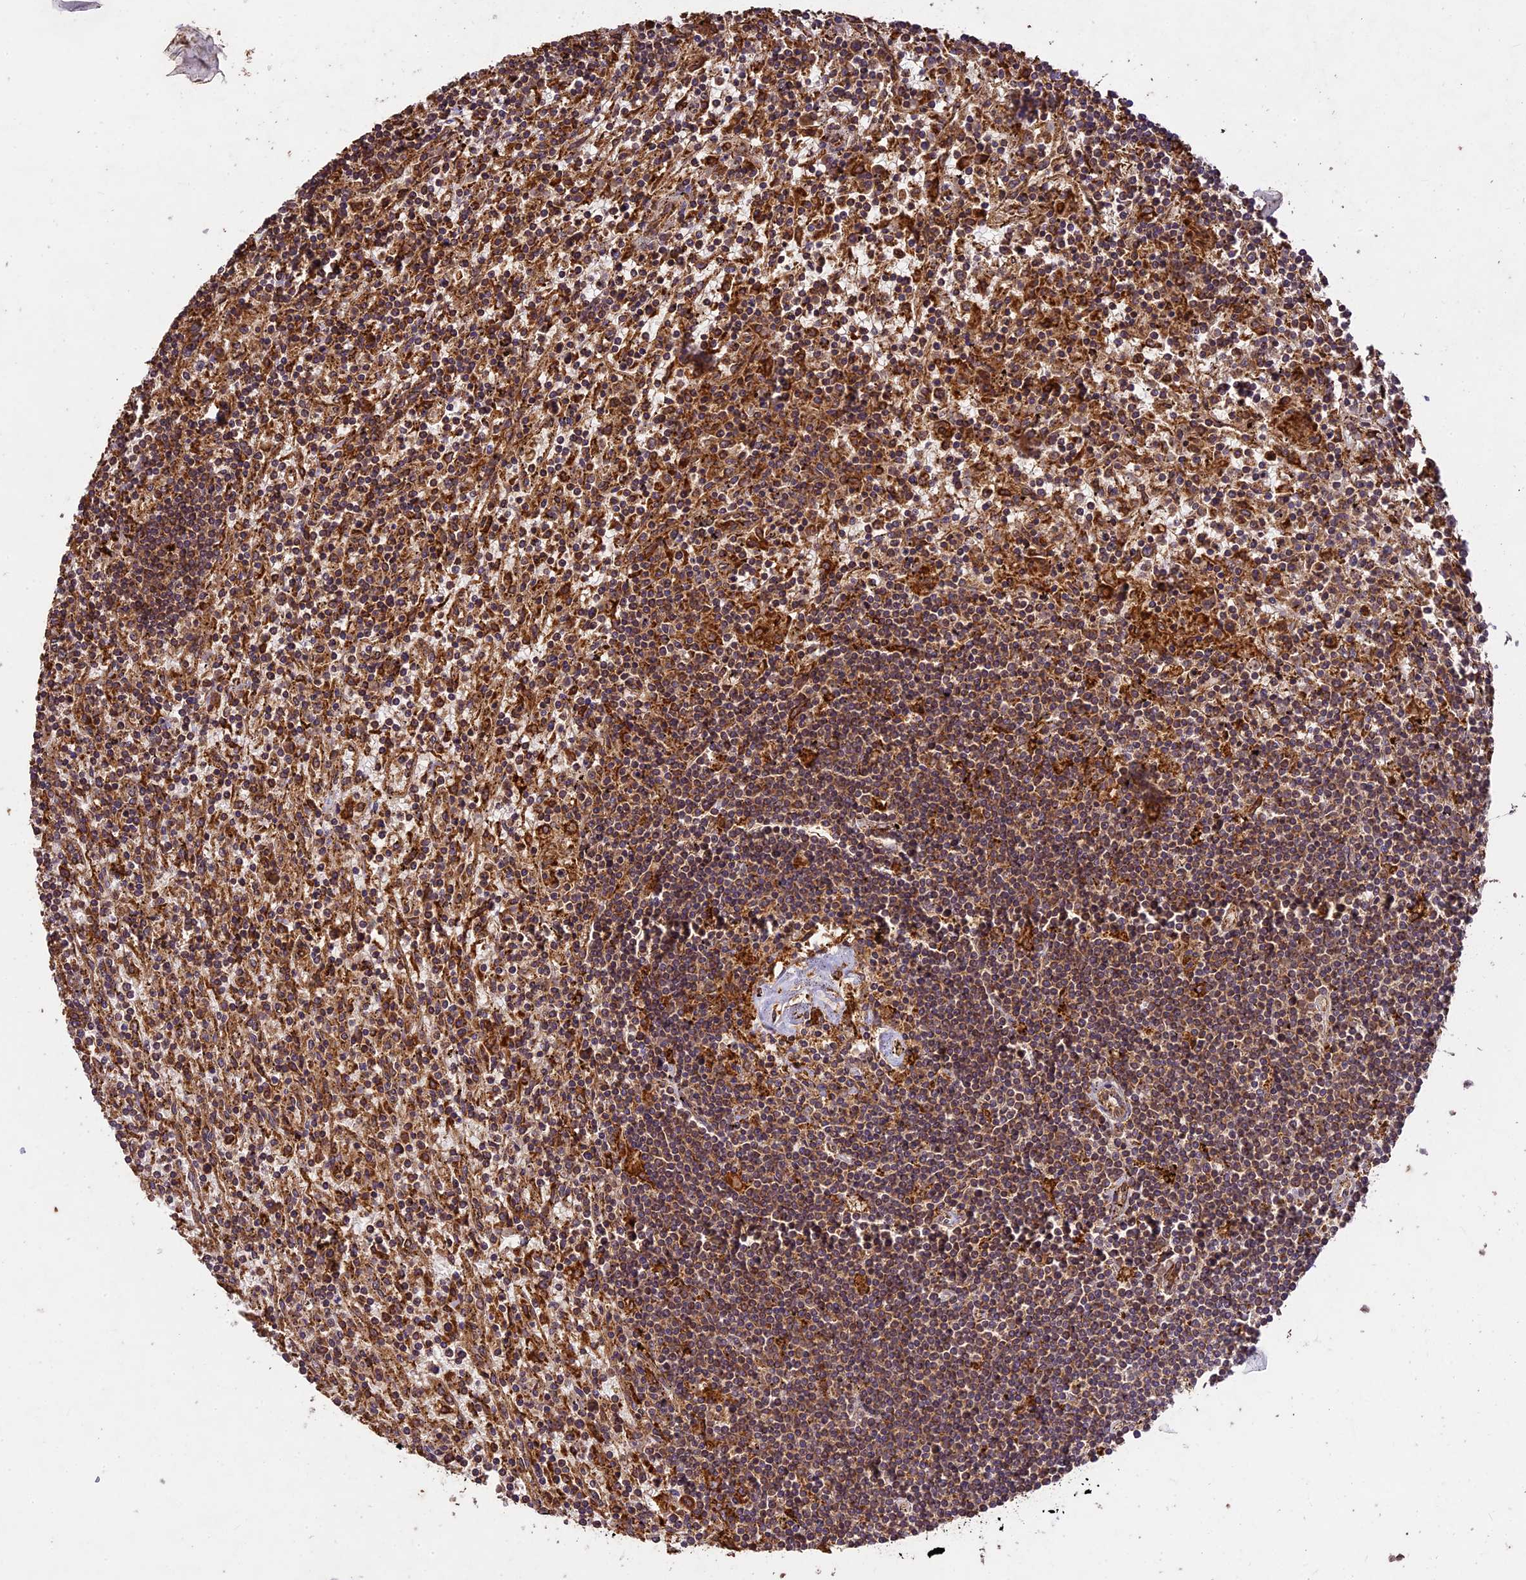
{"staining": {"intensity": "moderate", "quantity": ">75%", "location": "cytoplasmic/membranous"}, "tissue": "lymphoma", "cell_type": "Tumor cells", "image_type": "cancer", "snomed": [{"axis": "morphology", "description": "Malignant lymphoma, non-Hodgkin's type, Low grade"}, {"axis": "topography", "description": "Spleen"}], "caption": "Malignant lymphoma, non-Hodgkin's type (low-grade) stained with immunohistochemistry (IHC) reveals moderate cytoplasmic/membranous positivity in about >75% of tumor cells.", "gene": "BRAP", "patient": {"sex": "male", "age": 76}}